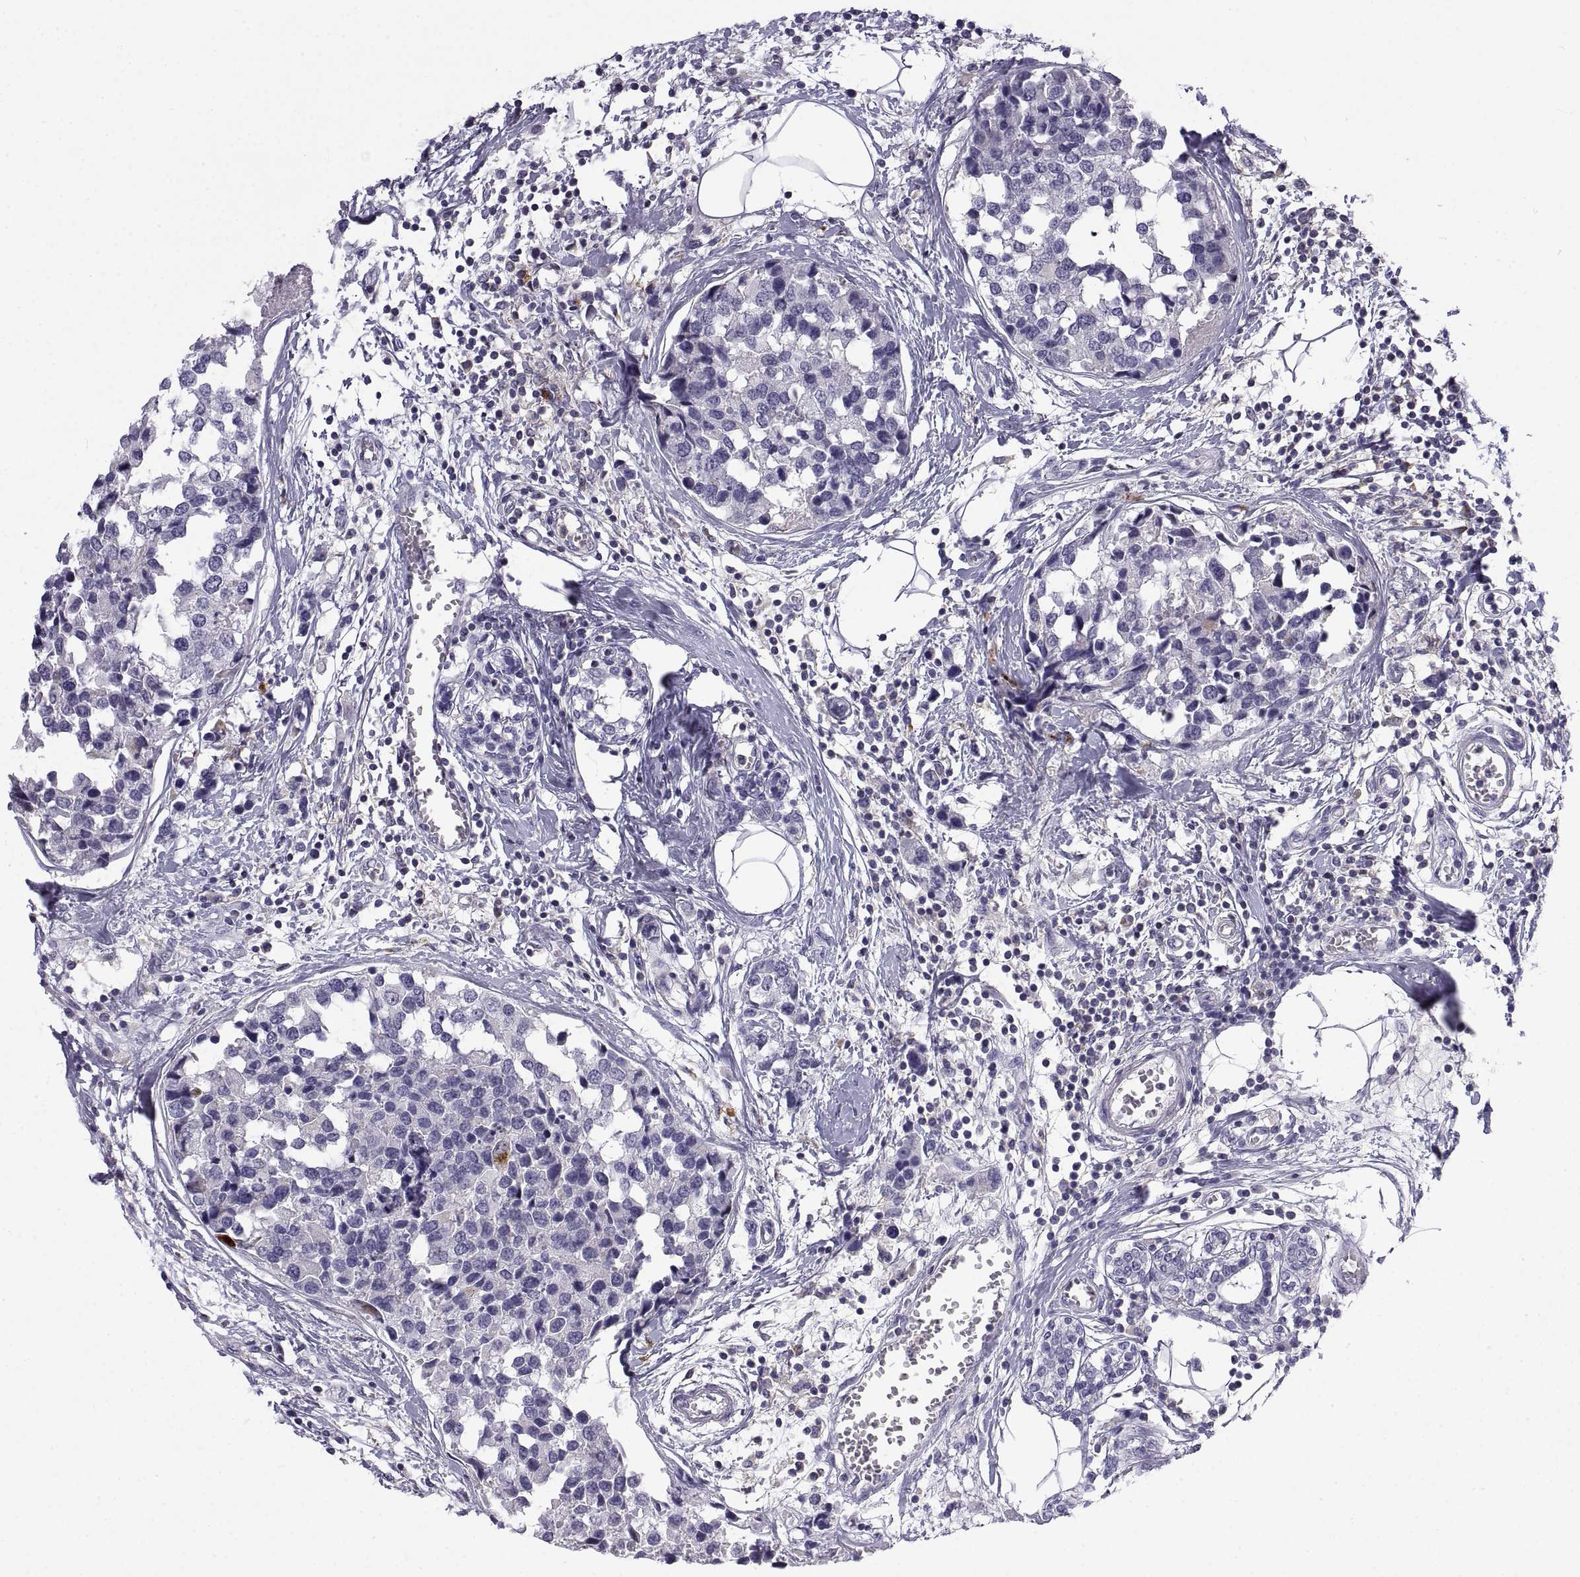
{"staining": {"intensity": "negative", "quantity": "none", "location": "none"}, "tissue": "breast cancer", "cell_type": "Tumor cells", "image_type": "cancer", "snomed": [{"axis": "morphology", "description": "Lobular carcinoma"}, {"axis": "topography", "description": "Breast"}], "caption": "High power microscopy micrograph of an immunohistochemistry (IHC) image of breast lobular carcinoma, revealing no significant expression in tumor cells.", "gene": "RGS19", "patient": {"sex": "female", "age": 59}}